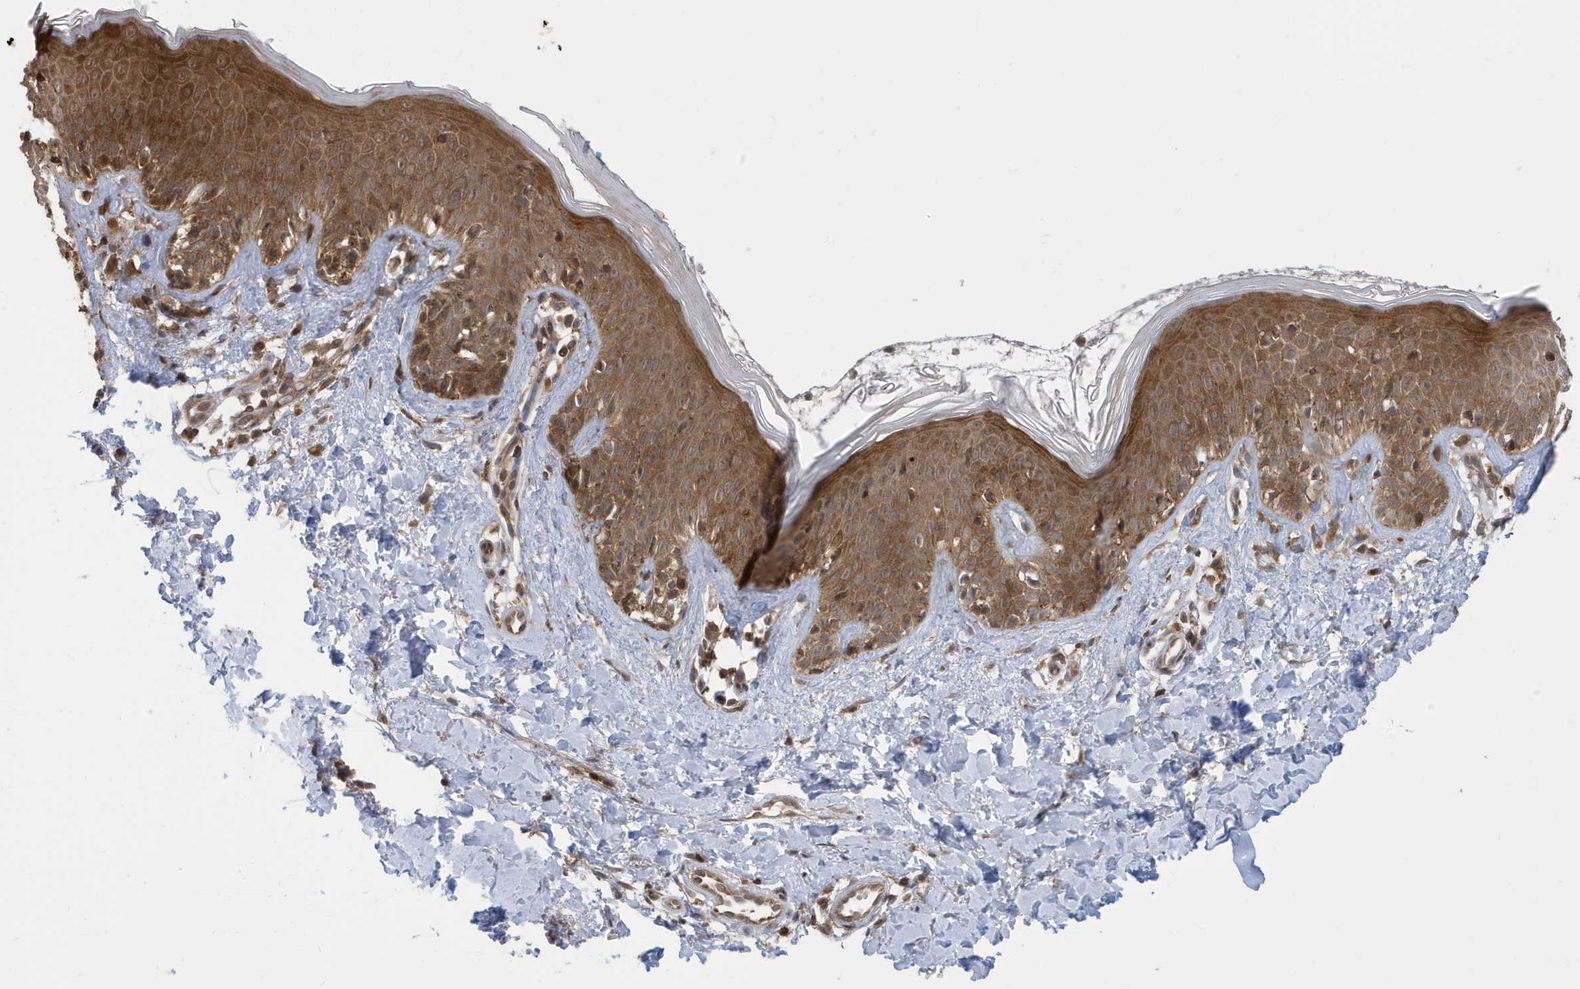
{"staining": {"intensity": "moderate", "quantity": ">75%", "location": "cytoplasmic/membranous"}, "tissue": "skin", "cell_type": "Fibroblasts", "image_type": "normal", "snomed": [{"axis": "morphology", "description": "Normal tissue, NOS"}, {"axis": "topography", "description": "Skin"}], "caption": "Immunohistochemistry micrograph of benign human skin stained for a protein (brown), which reveals medium levels of moderate cytoplasmic/membranous expression in about >75% of fibroblasts.", "gene": "UBQLN1", "patient": {"sex": "male", "age": 37}}